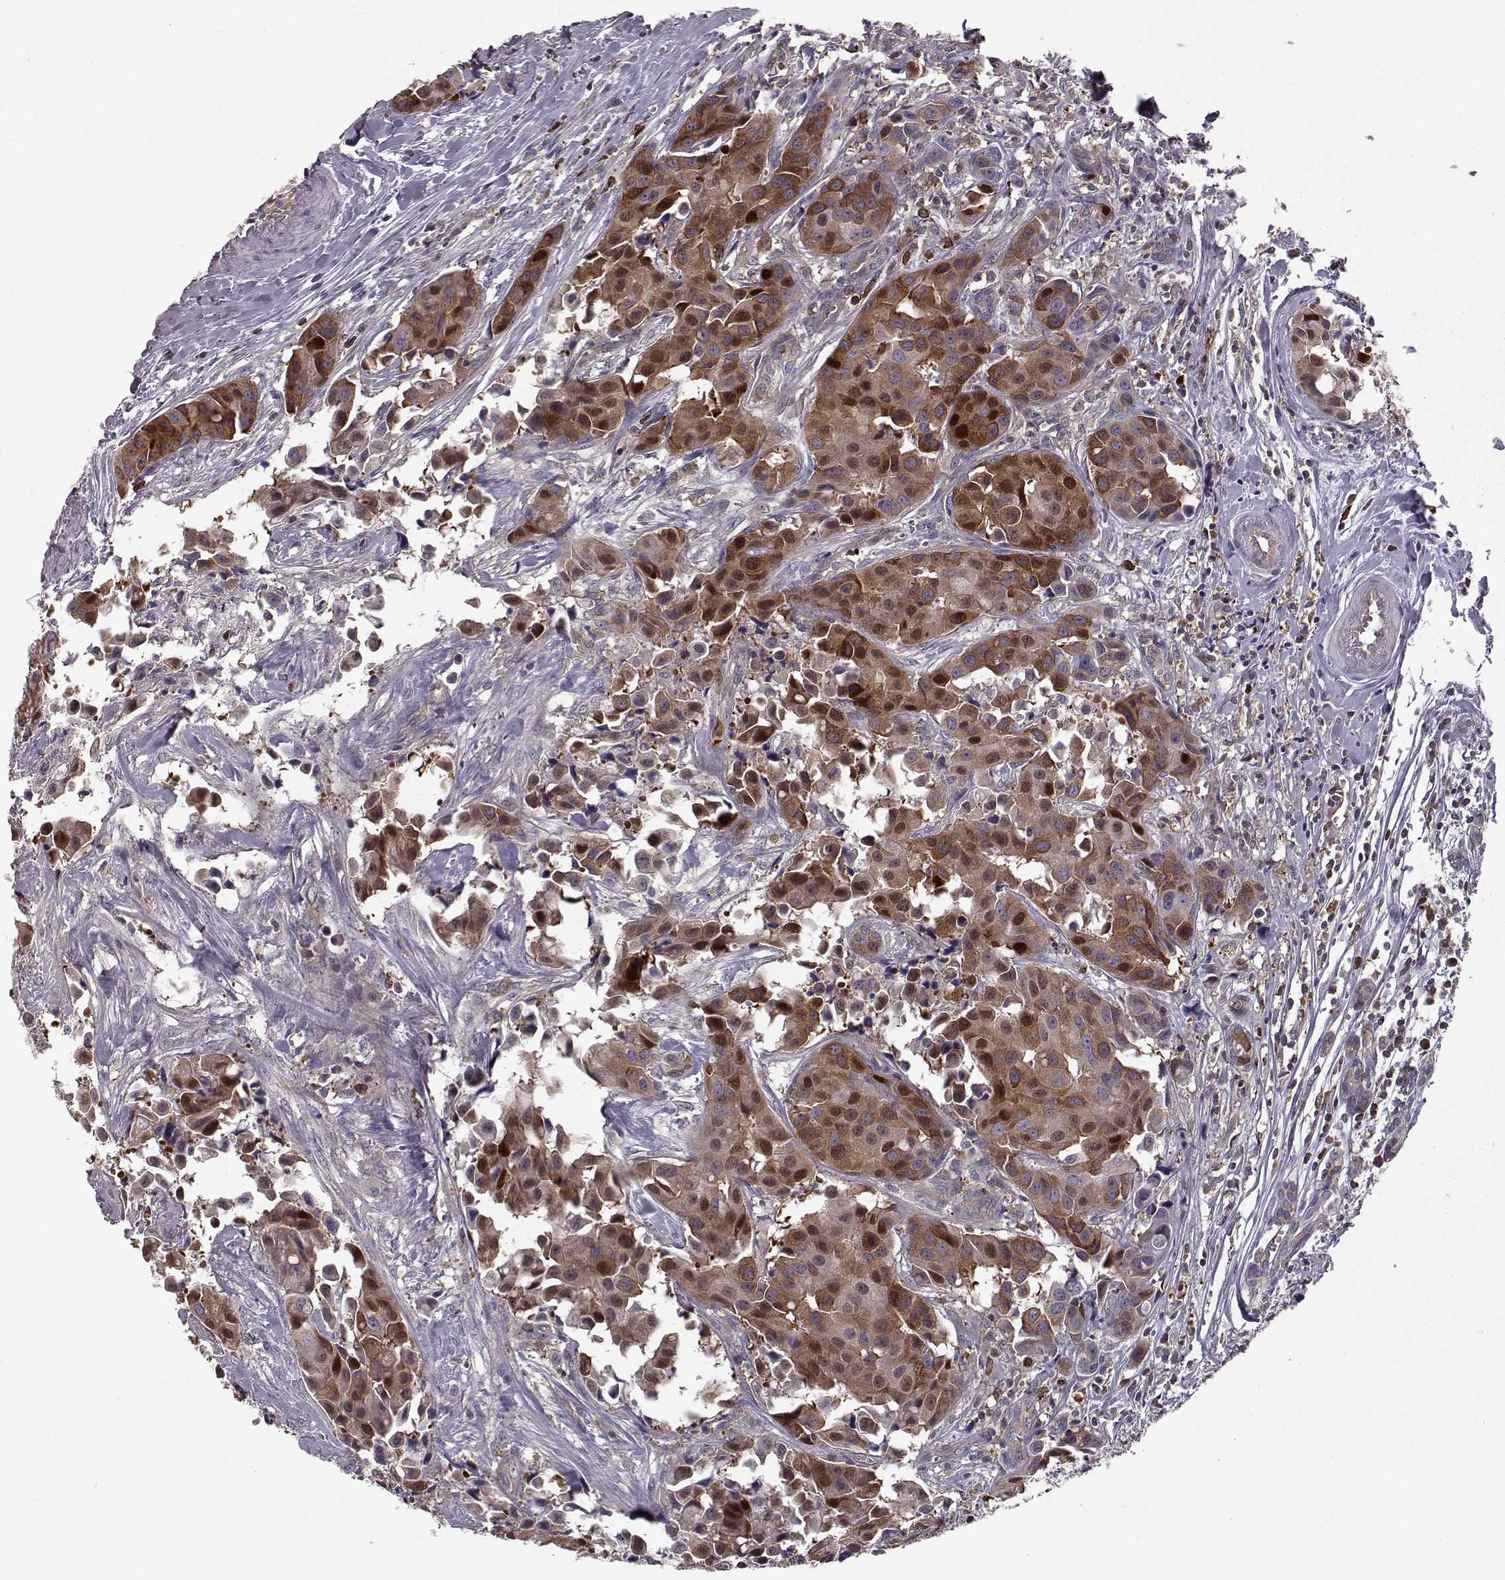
{"staining": {"intensity": "strong", "quantity": ">75%", "location": "cytoplasmic/membranous"}, "tissue": "head and neck cancer", "cell_type": "Tumor cells", "image_type": "cancer", "snomed": [{"axis": "morphology", "description": "Adenocarcinoma, NOS"}, {"axis": "topography", "description": "Head-Neck"}], "caption": "Immunohistochemical staining of head and neck cancer (adenocarcinoma) displays high levels of strong cytoplasmic/membranous protein positivity in about >75% of tumor cells.", "gene": "RANBP1", "patient": {"sex": "male", "age": 76}}